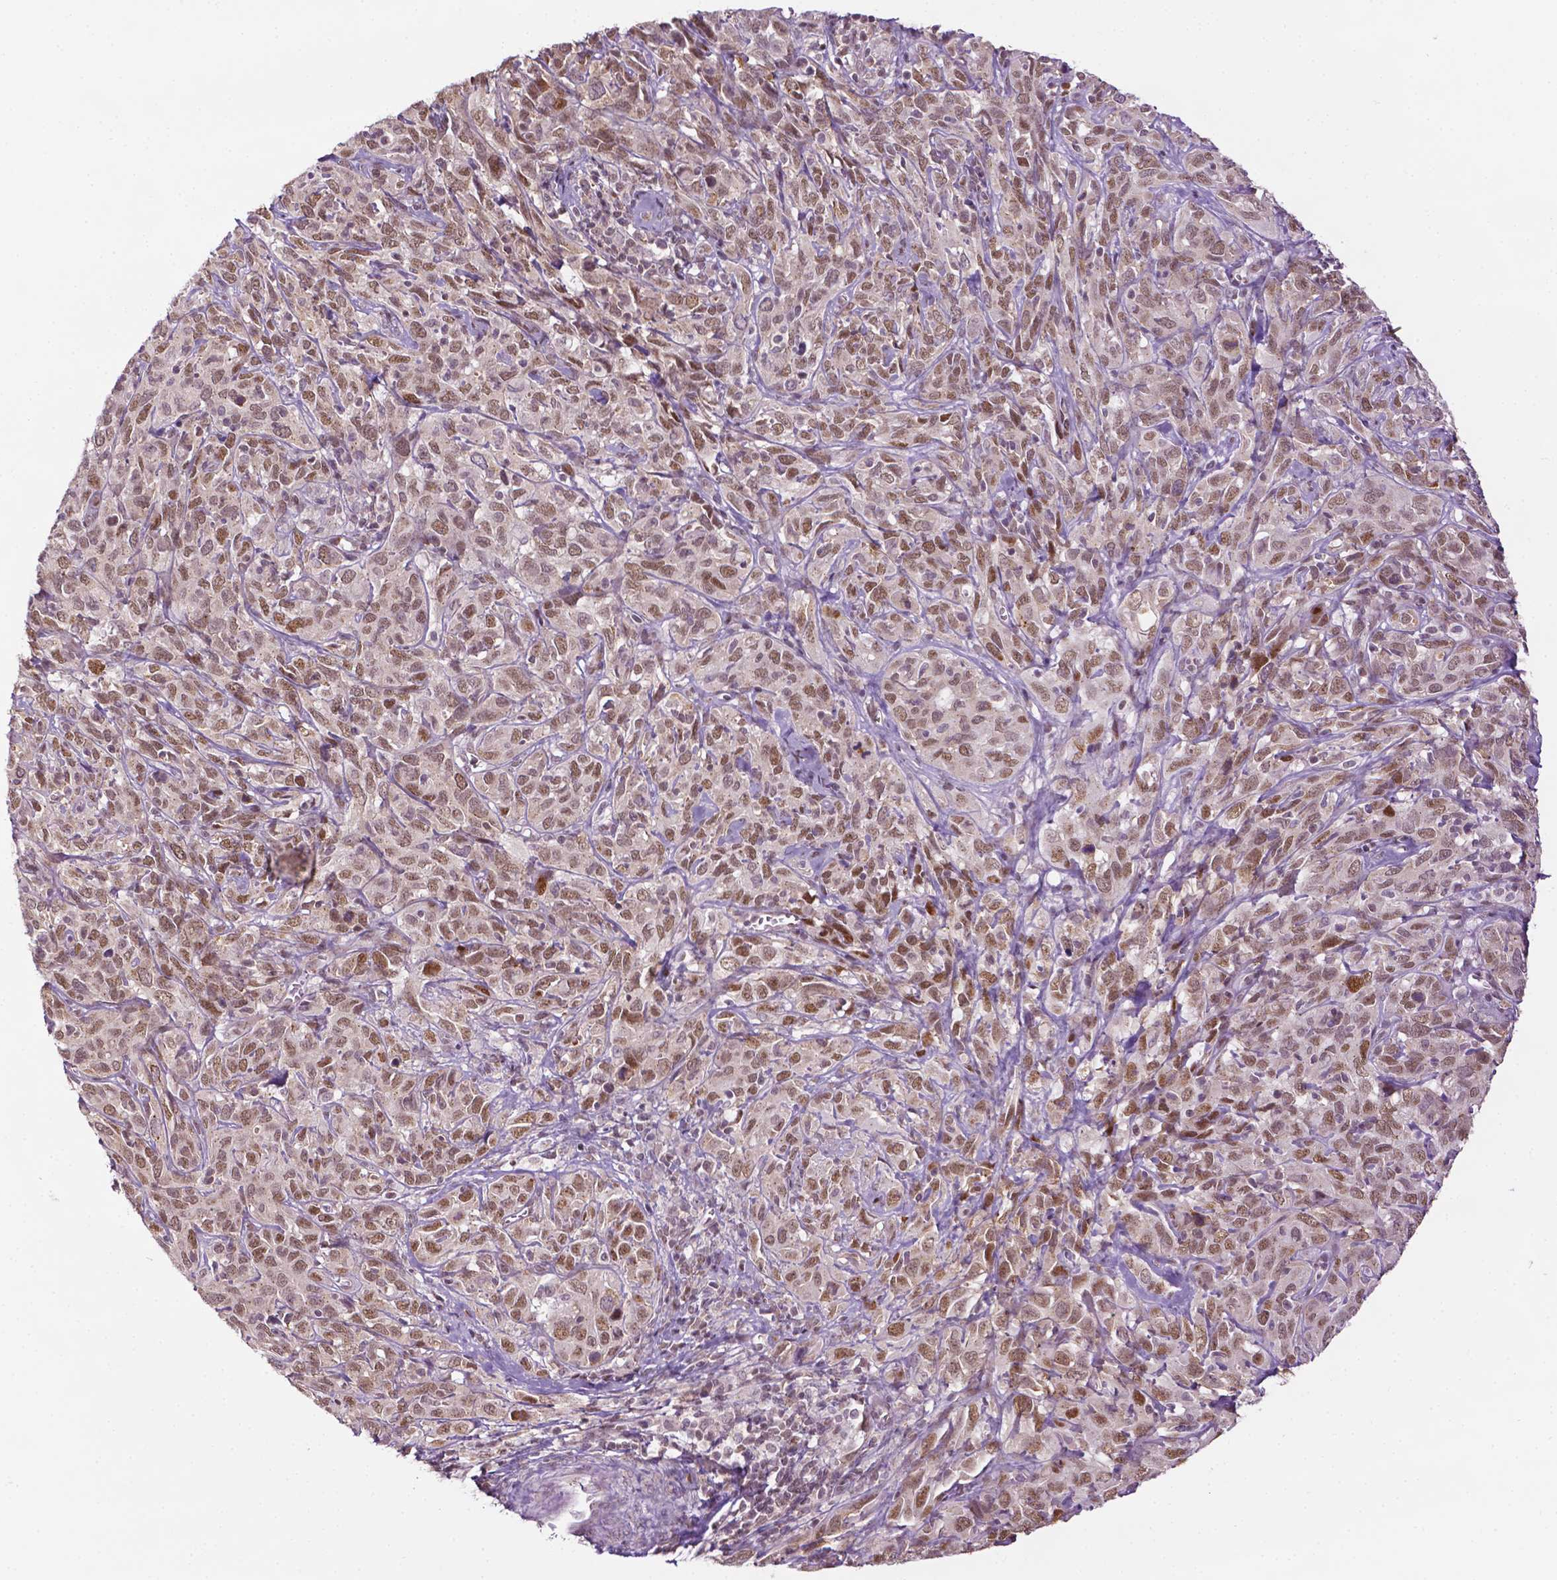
{"staining": {"intensity": "moderate", "quantity": ">75%", "location": "nuclear"}, "tissue": "cervical cancer", "cell_type": "Tumor cells", "image_type": "cancer", "snomed": [{"axis": "morphology", "description": "Normal tissue, NOS"}, {"axis": "morphology", "description": "Squamous cell carcinoma, NOS"}, {"axis": "topography", "description": "Cervix"}], "caption": "Tumor cells reveal moderate nuclear positivity in approximately >75% of cells in cervical cancer.", "gene": "ZNF41", "patient": {"sex": "female", "age": 51}}